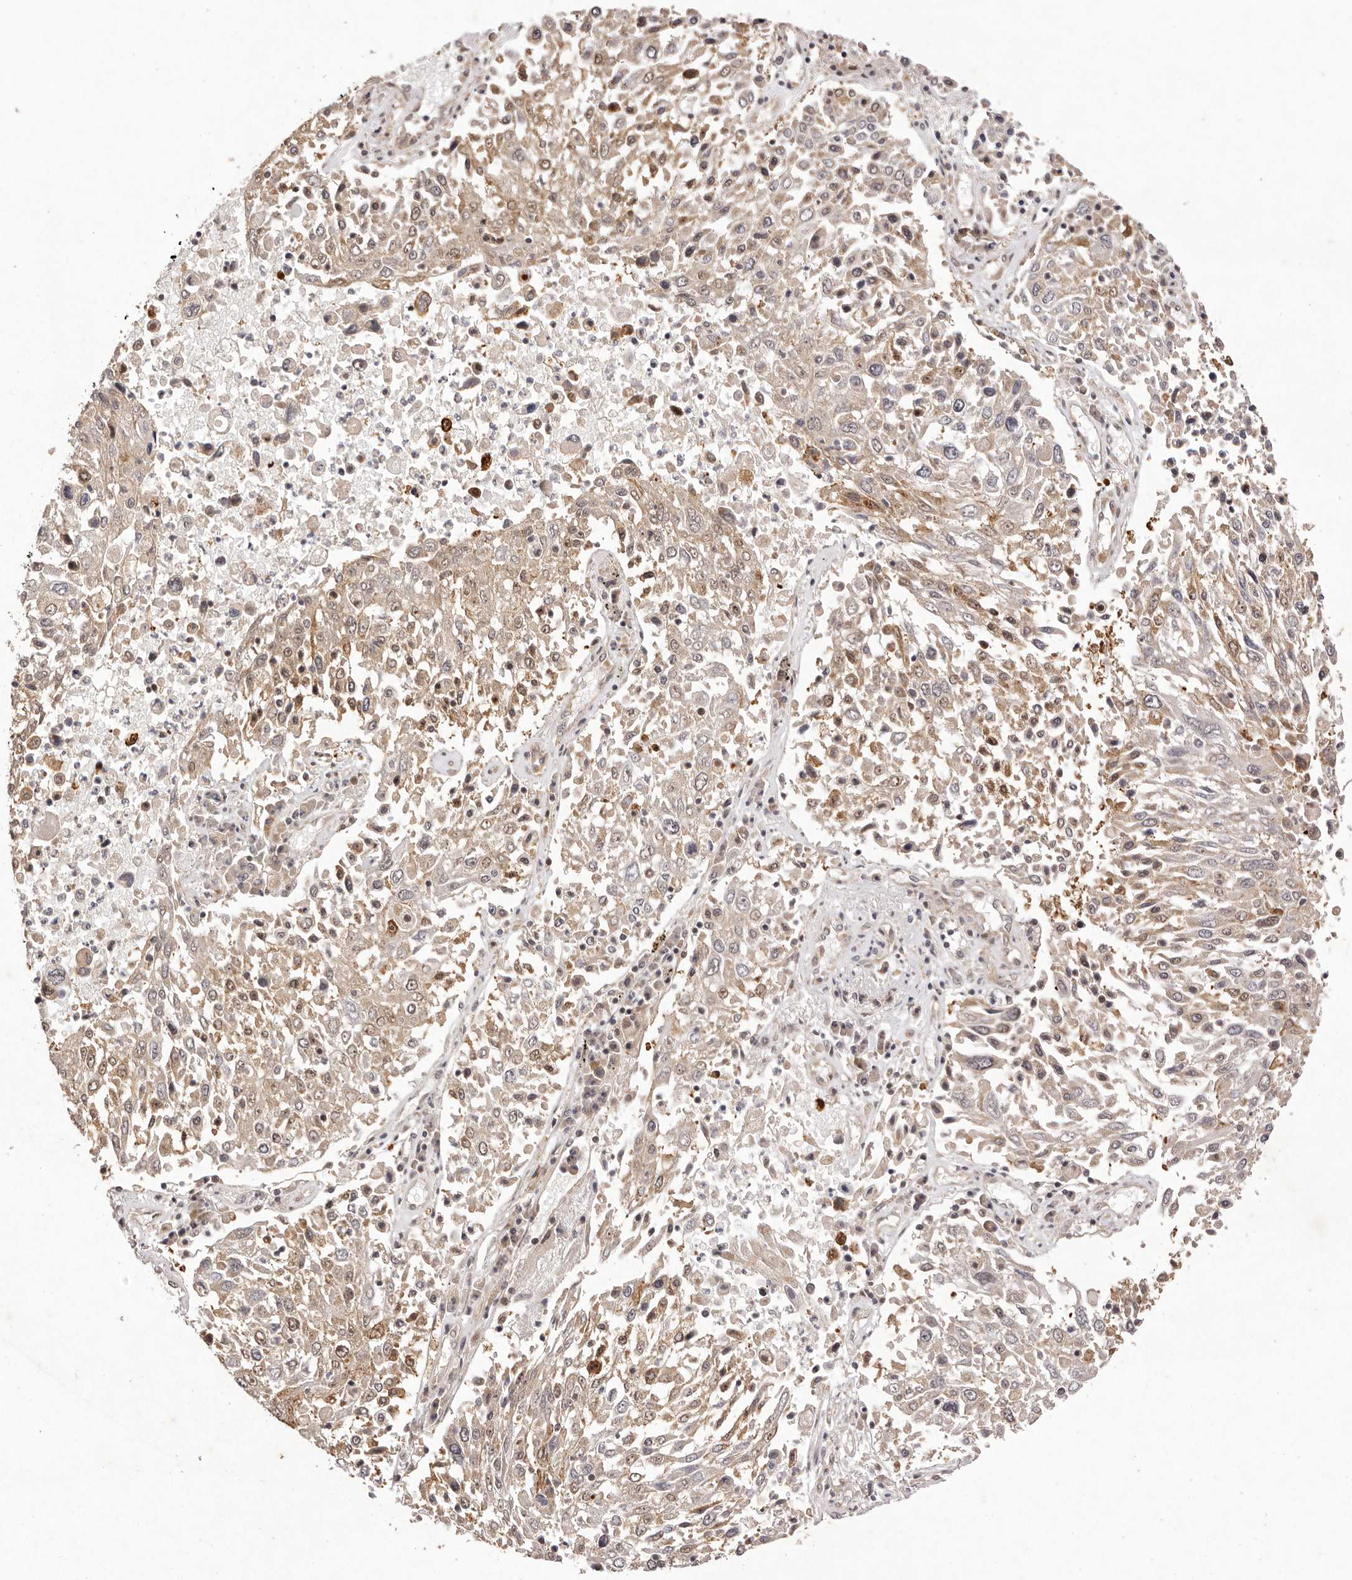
{"staining": {"intensity": "weak", "quantity": "25%-75%", "location": "cytoplasmic/membranous,nuclear"}, "tissue": "lung cancer", "cell_type": "Tumor cells", "image_type": "cancer", "snomed": [{"axis": "morphology", "description": "Squamous cell carcinoma, NOS"}, {"axis": "topography", "description": "Lung"}], "caption": "A histopathology image of human lung cancer (squamous cell carcinoma) stained for a protein demonstrates weak cytoplasmic/membranous and nuclear brown staining in tumor cells. Using DAB (3,3'-diaminobenzidine) (brown) and hematoxylin (blue) stains, captured at high magnification using brightfield microscopy.", "gene": "BUD31", "patient": {"sex": "male", "age": 65}}